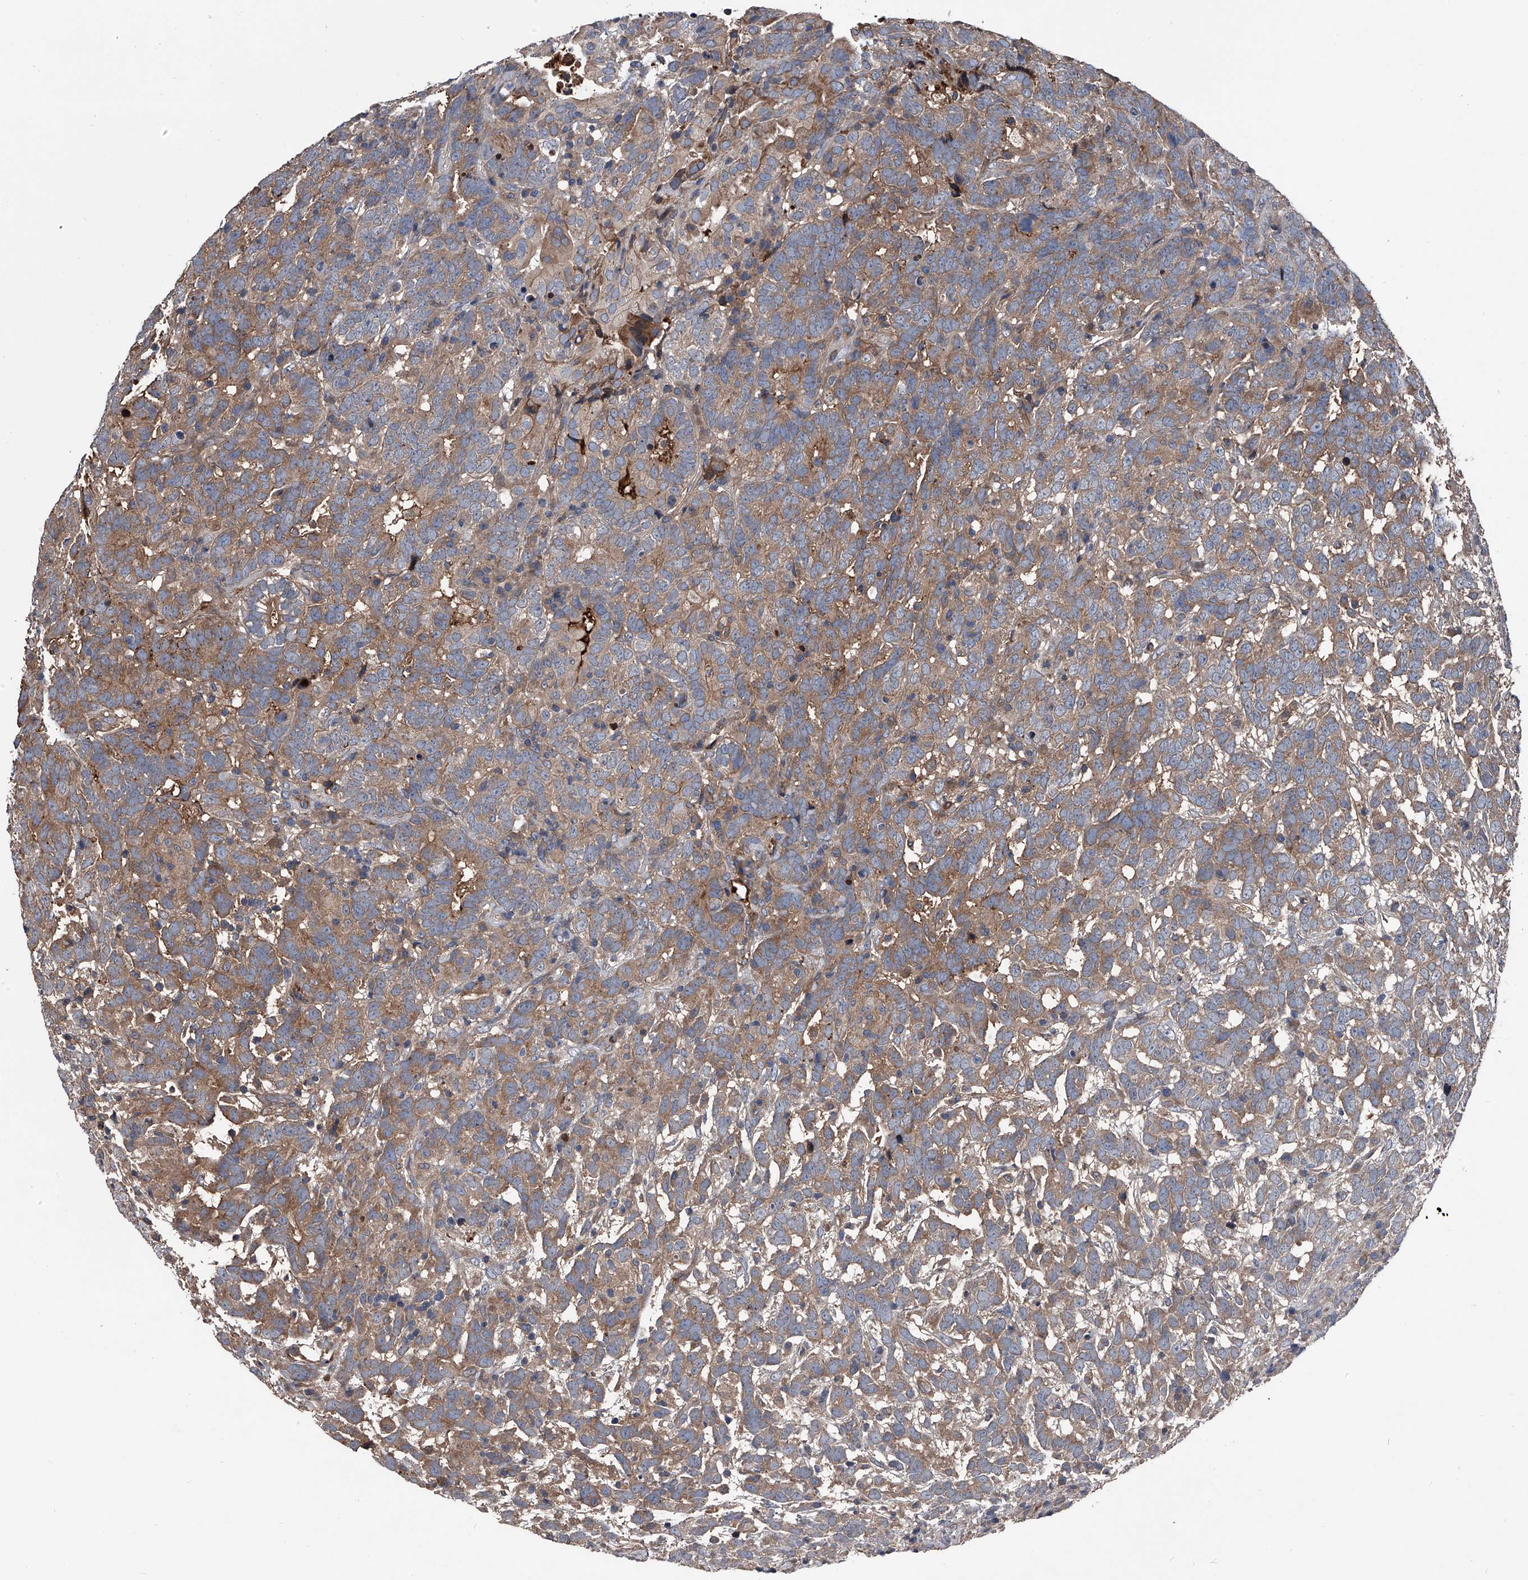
{"staining": {"intensity": "moderate", "quantity": ">75%", "location": "cytoplasmic/membranous"}, "tissue": "testis cancer", "cell_type": "Tumor cells", "image_type": "cancer", "snomed": [{"axis": "morphology", "description": "Carcinoma, Embryonal, NOS"}, {"axis": "topography", "description": "Testis"}], "caption": "About >75% of tumor cells in human testis cancer show moderate cytoplasmic/membranous protein staining as visualized by brown immunohistochemical staining.", "gene": "KIF13A", "patient": {"sex": "male", "age": 26}}